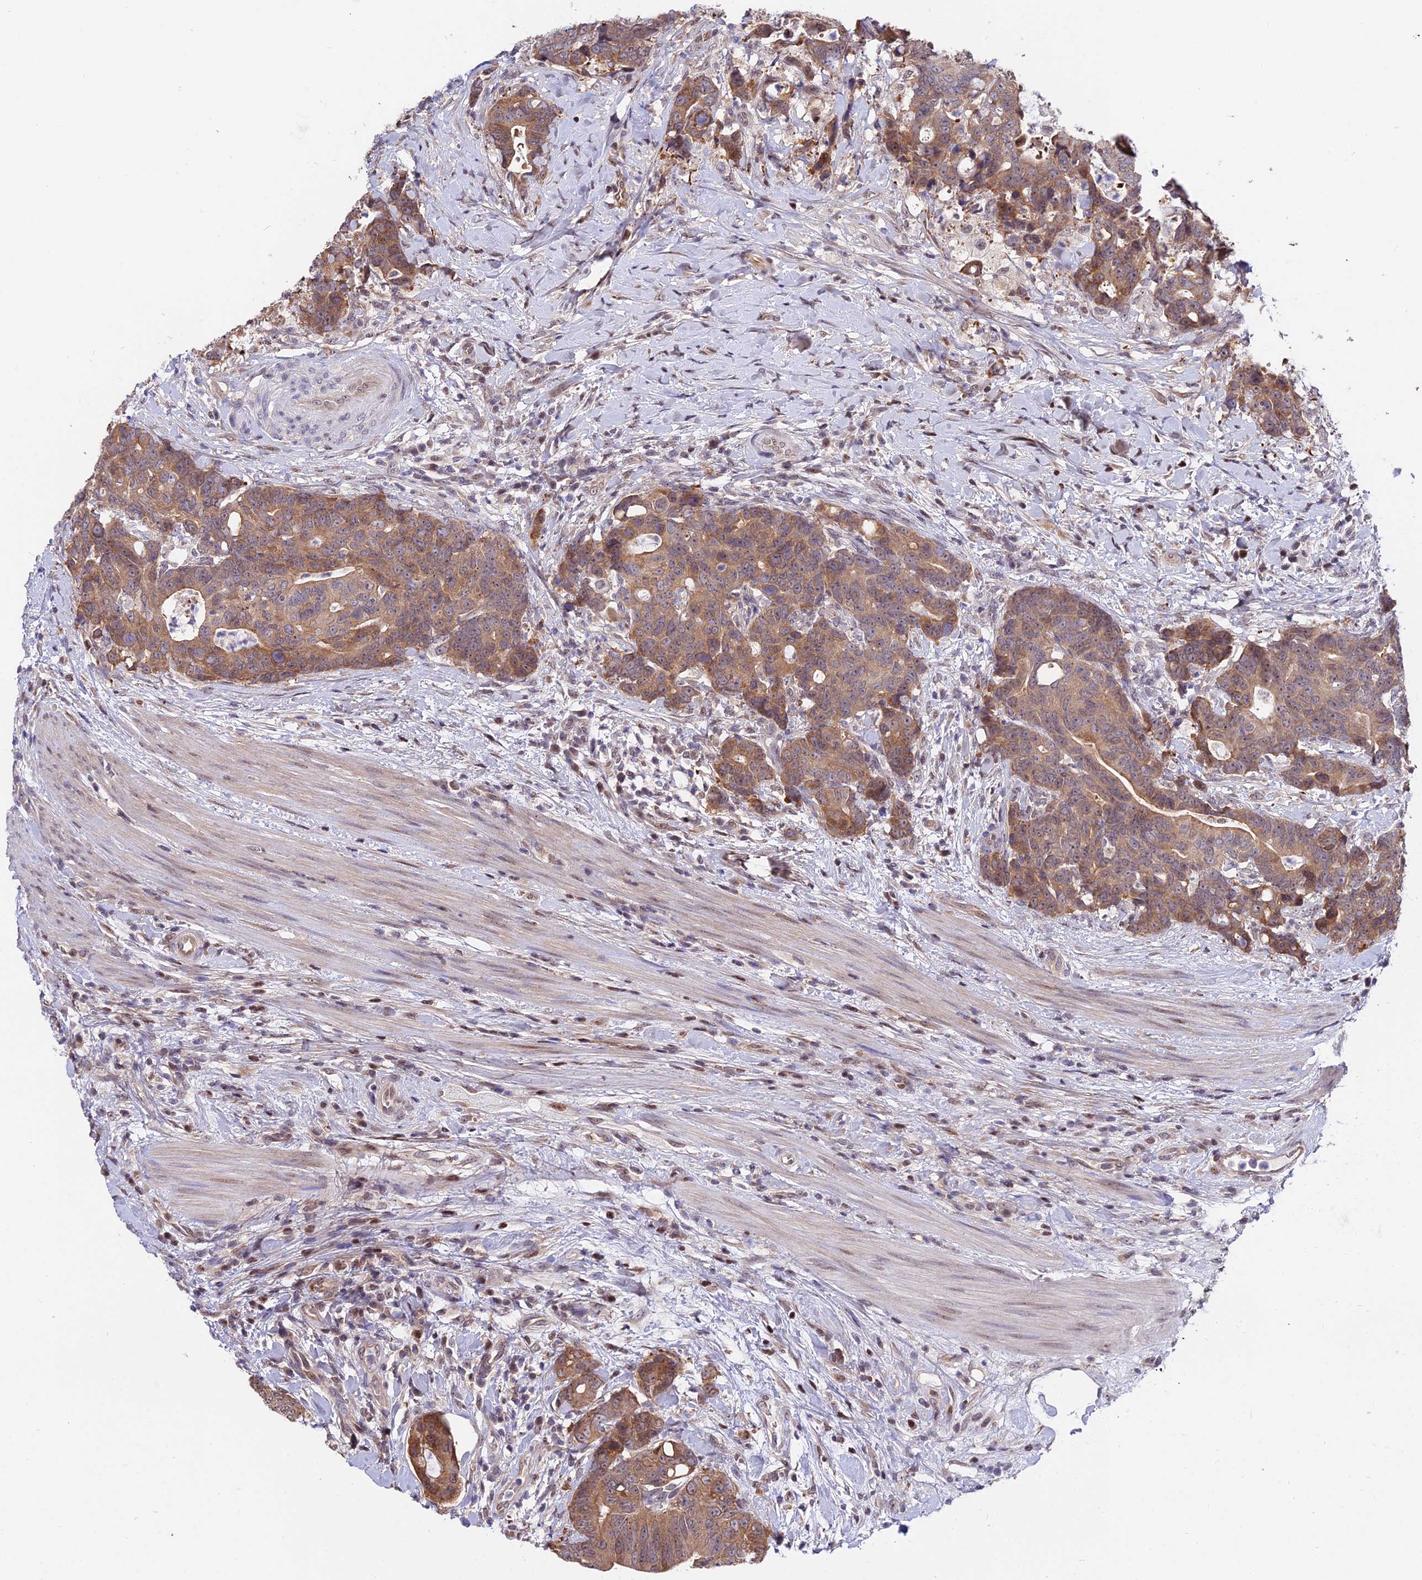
{"staining": {"intensity": "moderate", "quantity": ">75%", "location": "cytoplasmic/membranous"}, "tissue": "colorectal cancer", "cell_type": "Tumor cells", "image_type": "cancer", "snomed": [{"axis": "morphology", "description": "Adenocarcinoma, NOS"}, {"axis": "topography", "description": "Colon"}], "caption": "IHC image of colorectal cancer (adenocarcinoma) stained for a protein (brown), which displays medium levels of moderate cytoplasmic/membranous positivity in approximately >75% of tumor cells.", "gene": "INPP4A", "patient": {"sex": "female", "age": 82}}